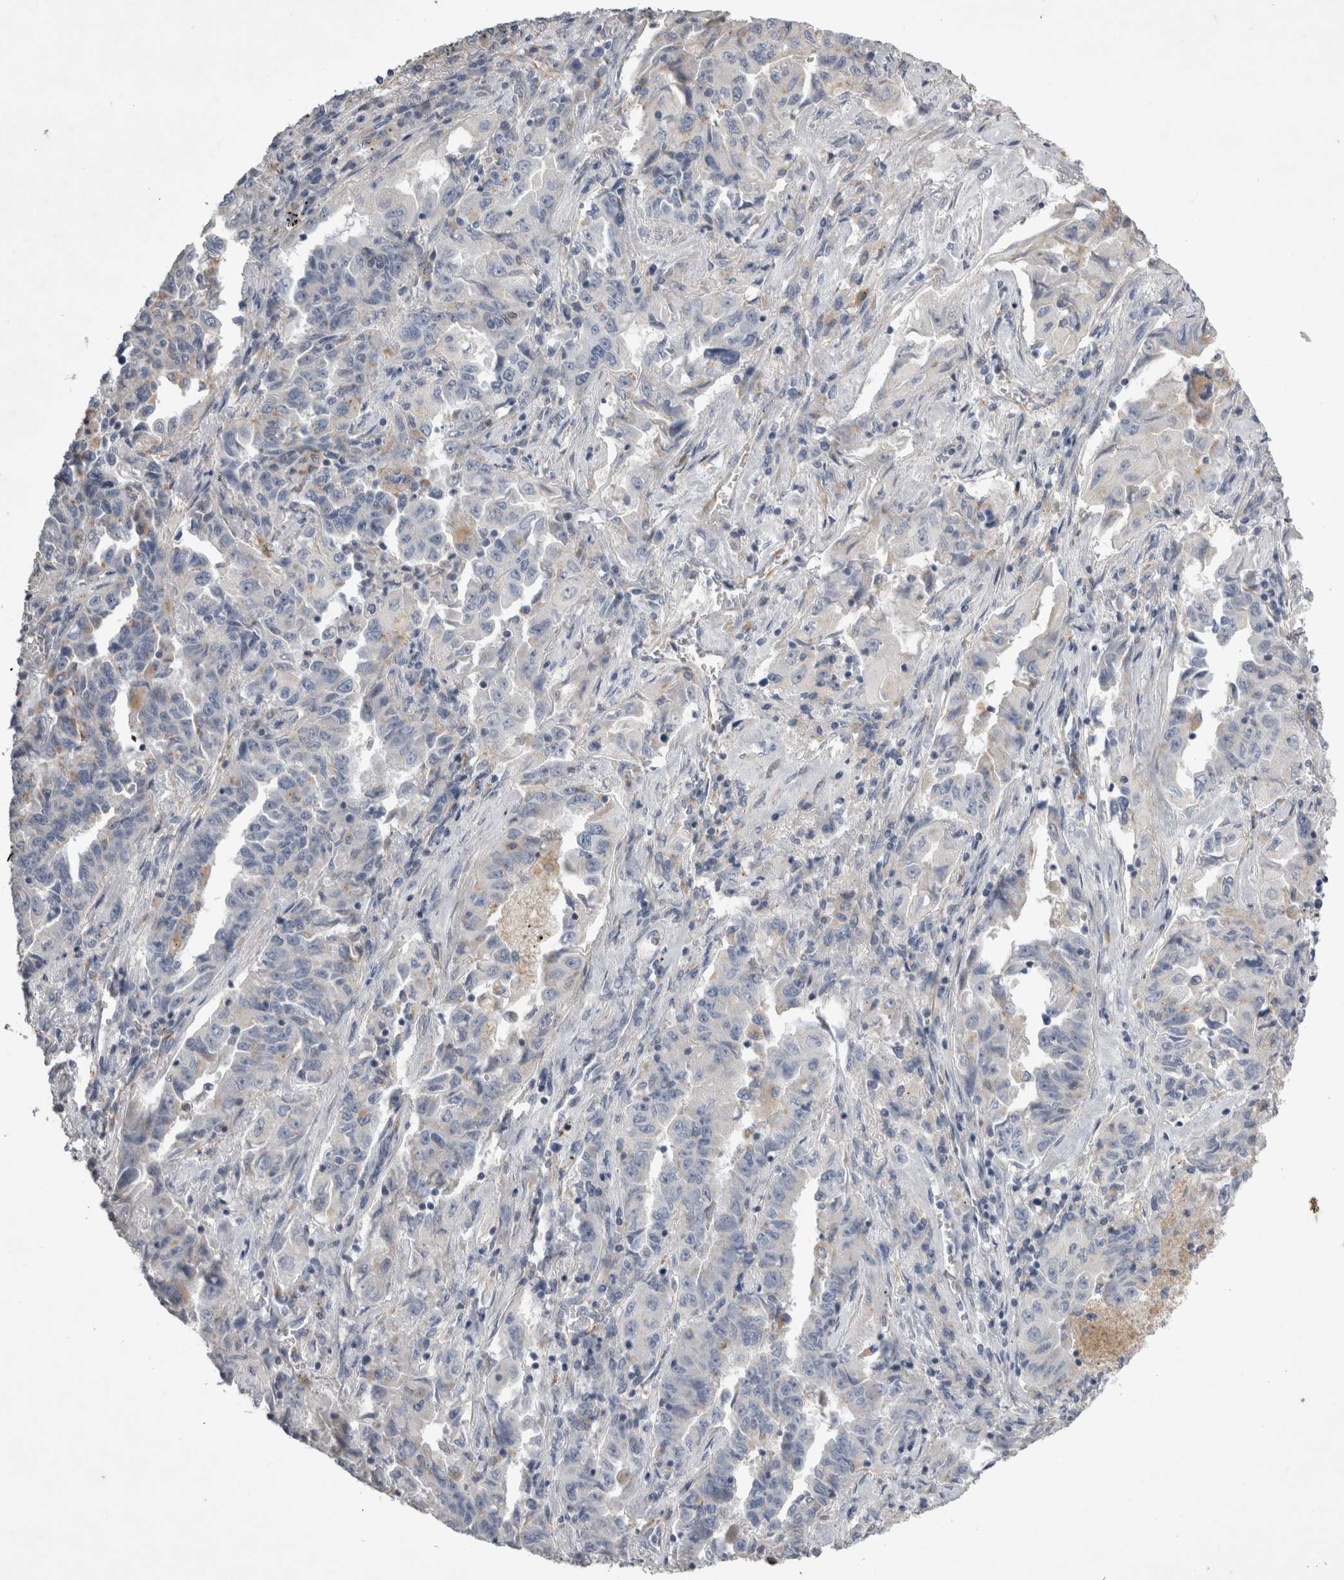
{"staining": {"intensity": "negative", "quantity": "none", "location": "none"}, "tissue": "lung cancer", "cell_type": "Tumor cells", "image_type": "cancer", "snomed": [{"axis": "morphology", "description": "Adenocarcinoma, NOS"}, {"axis": "topography", "description": "Lung"}], "caption": "Immunohistochemistry of human lung adenocarcinoma exhibits no expression in tumor cells.", "gene": "STRADB", "patient": {"sex": "female", "age": 51}}